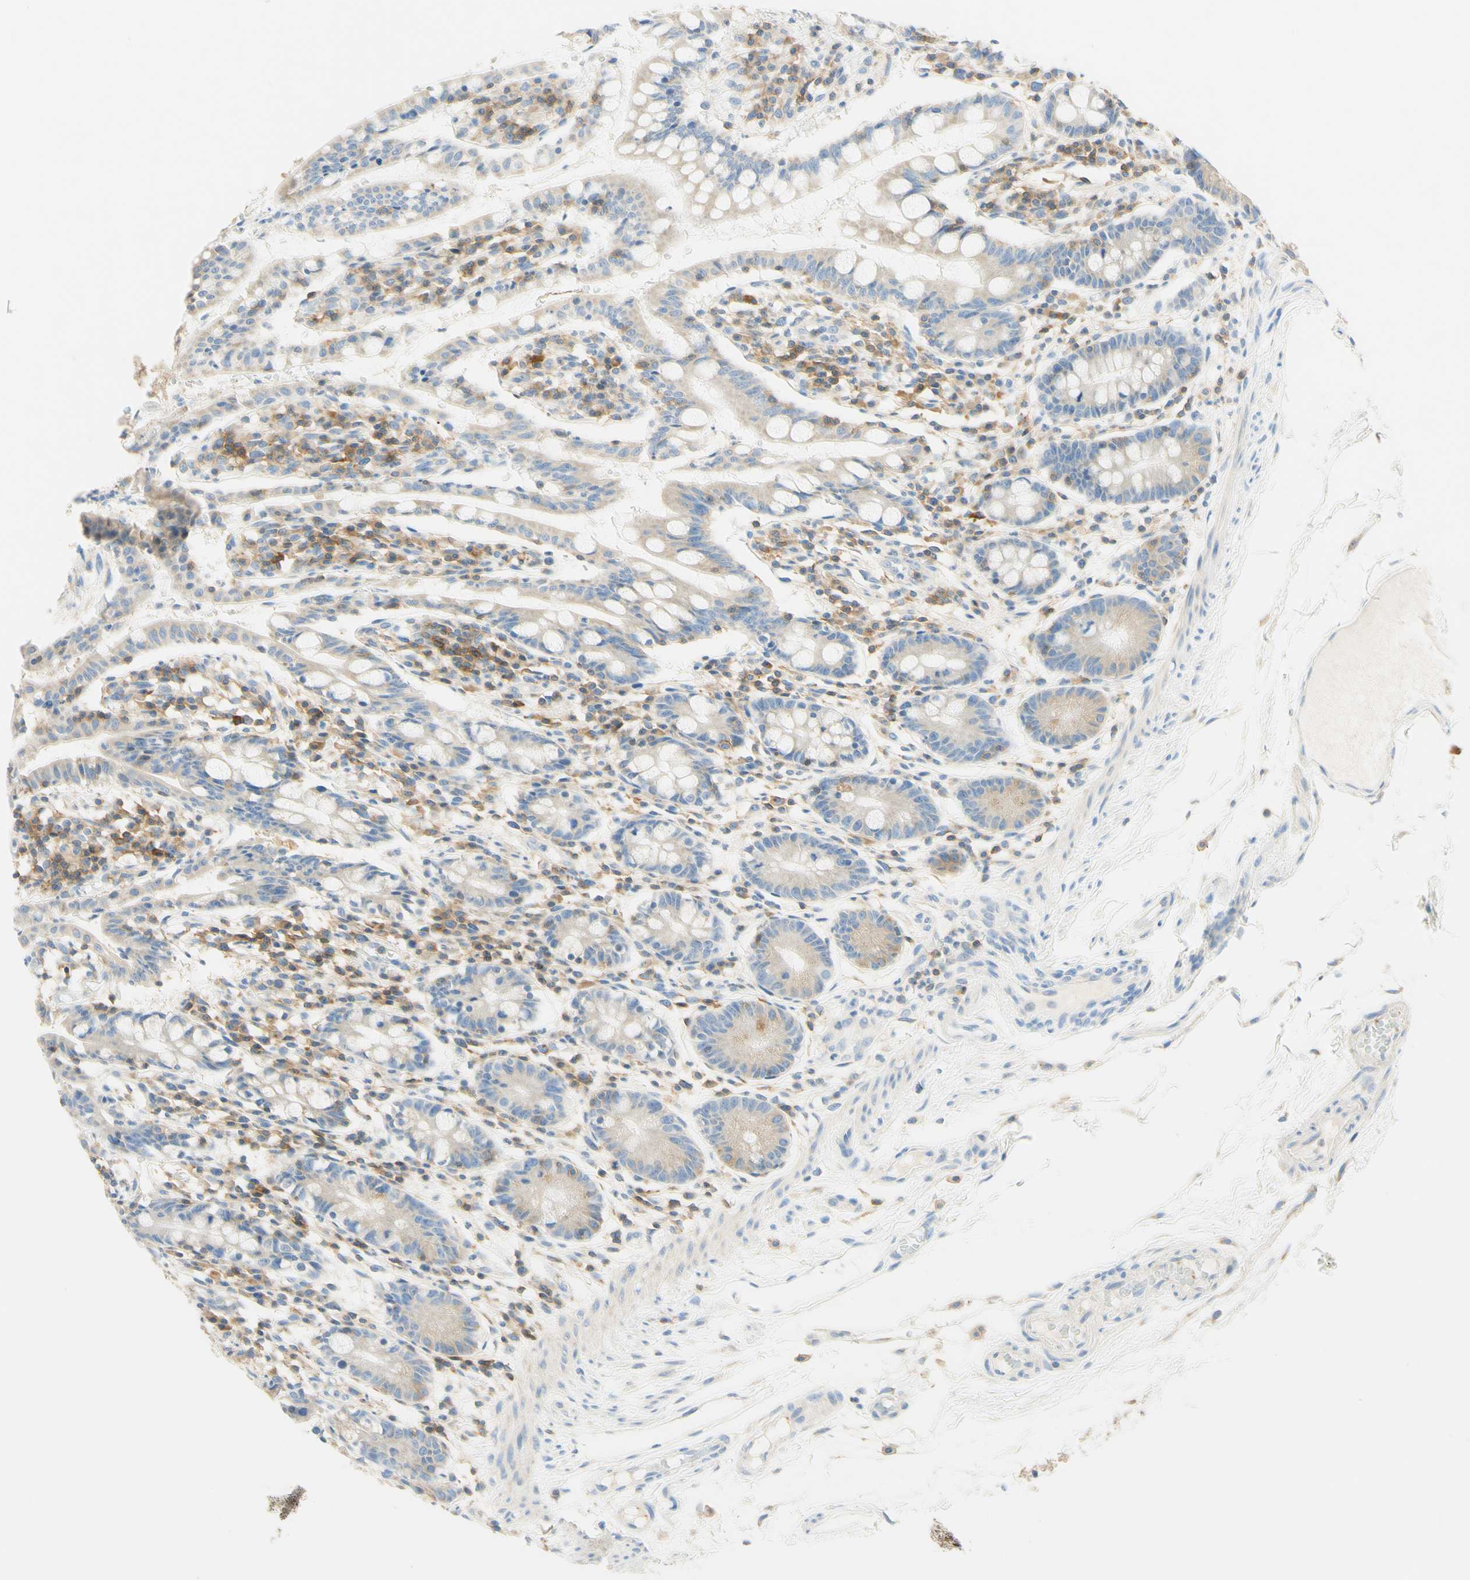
{"staining": {"intensity": "weak", "quantity": "25%-75%", "location": "cytoplasmic/membranous"}, "tissue": "small intestine", "cell_type": "Glandular cells", "image_type": "normal", "snomed": [{"axis": "morphology", "description": "Normal tissue, NOS"}, {"axis": "morphology", "description": "Cystadenocarcinoma, serous, Metastatic site"}, {"axis": "topography", "description": "Small intestine"}], "caption": "IHC of unremarkable human small intestine displays low levels of weak cytoplasmic/membranous expression in approximately 25%-75% of glandular cells.", "gene": "LAT", "patient": {"sex": "female", "age": 61}}